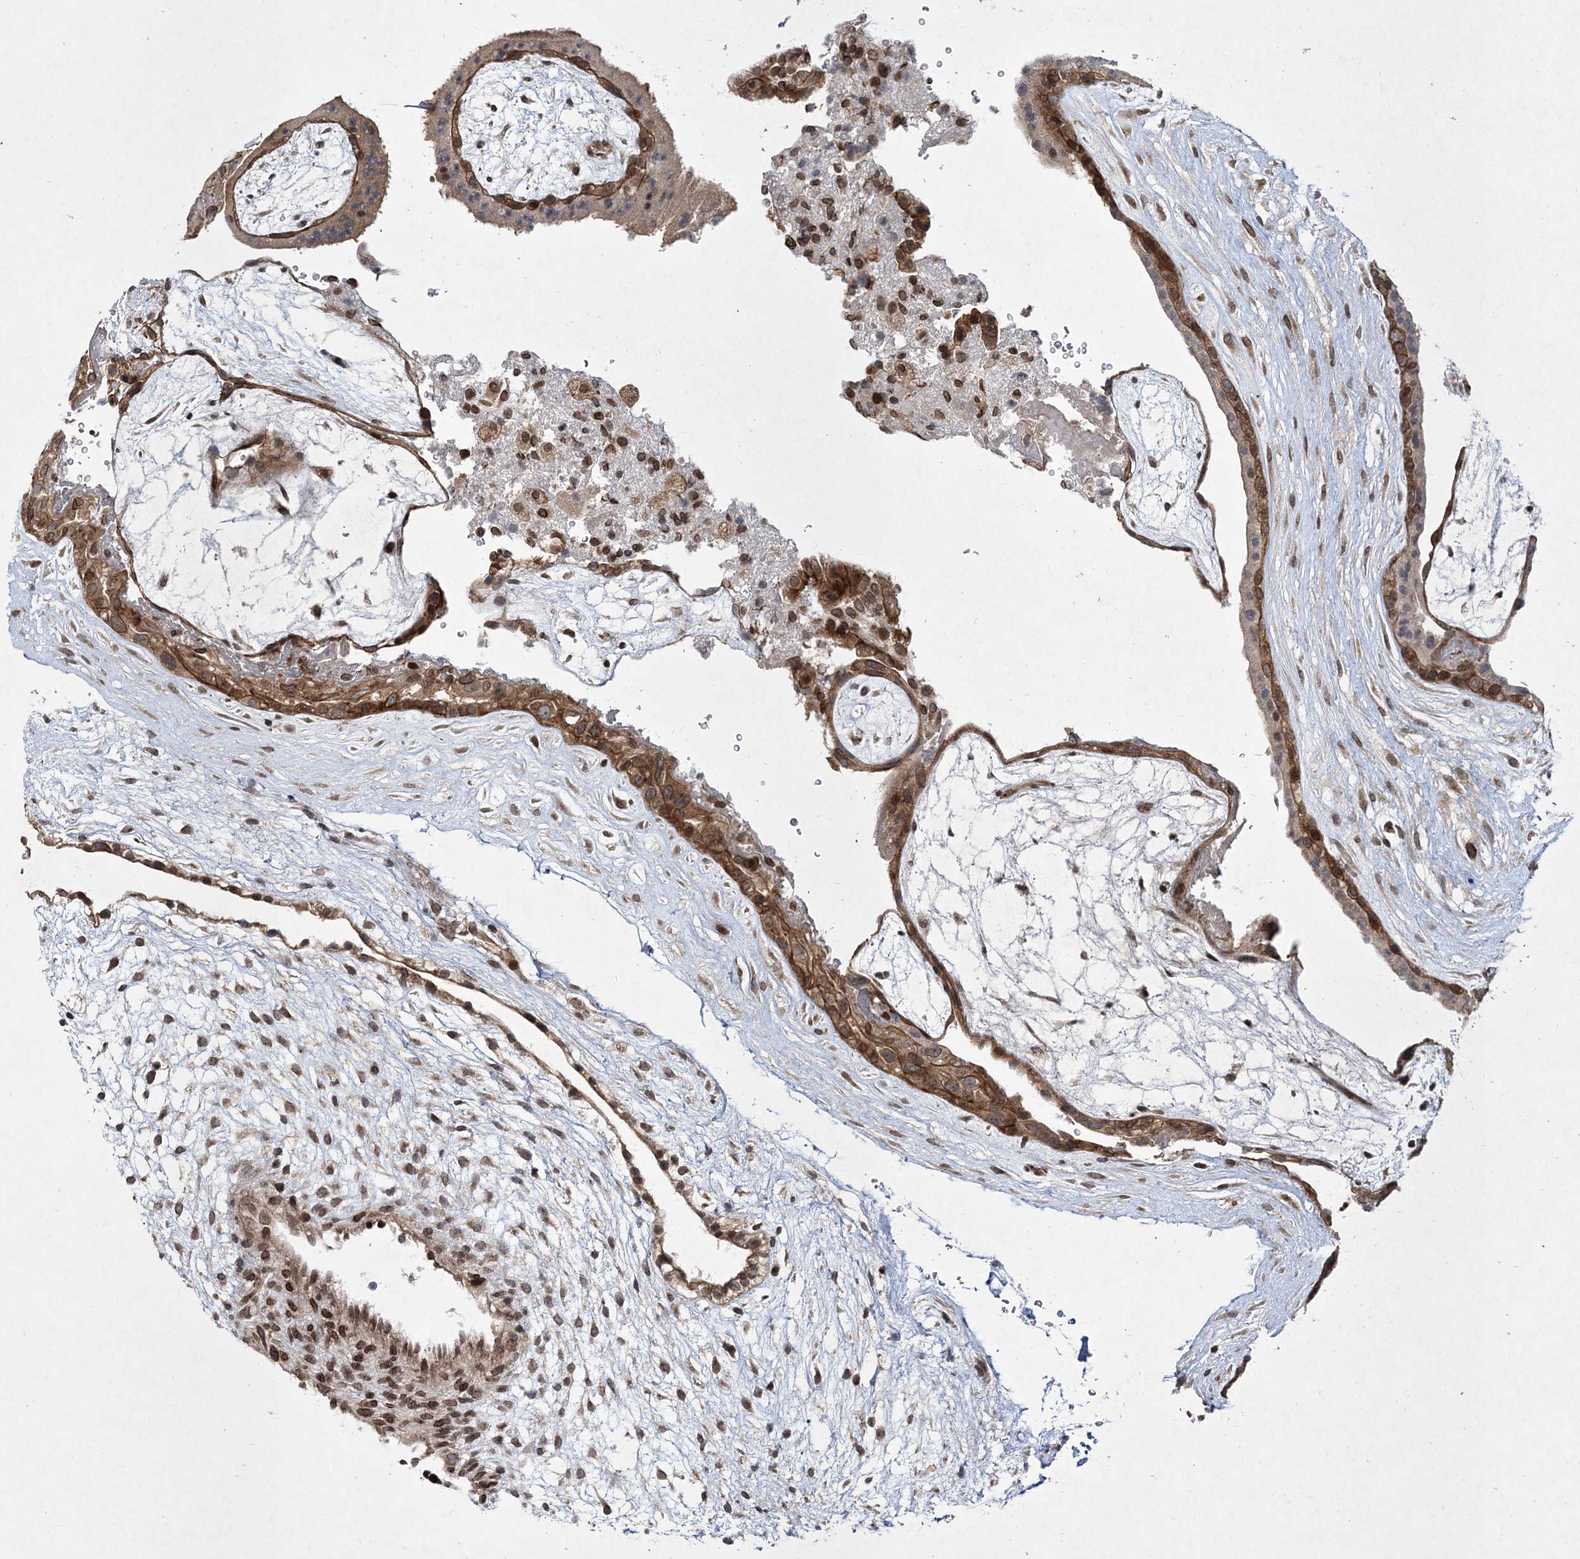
{"staining": {"intensity": "strong", "quantity": ">75%", "location": "cytoplasmic/membranous,nuclear"}, "tissue": "placenta", "cell_type": "Decidual cells", "image_type": "normal", "snomed": [{"axis": "morphology", "description": "Normal tissue, NOS"}, {"axis": "topography", "description": "Placenta"}], "caption": "Placenta stained with immunohistochemistry (IHC) displays strong cytoplasmic/membranous,nuclear staining in about >75% of decidual cells. (brown staining indicates protein expression, while blue staining denotes nuclei).", "gene": "DNAJC27", "patient": {"sex": "female", "age": 19}}